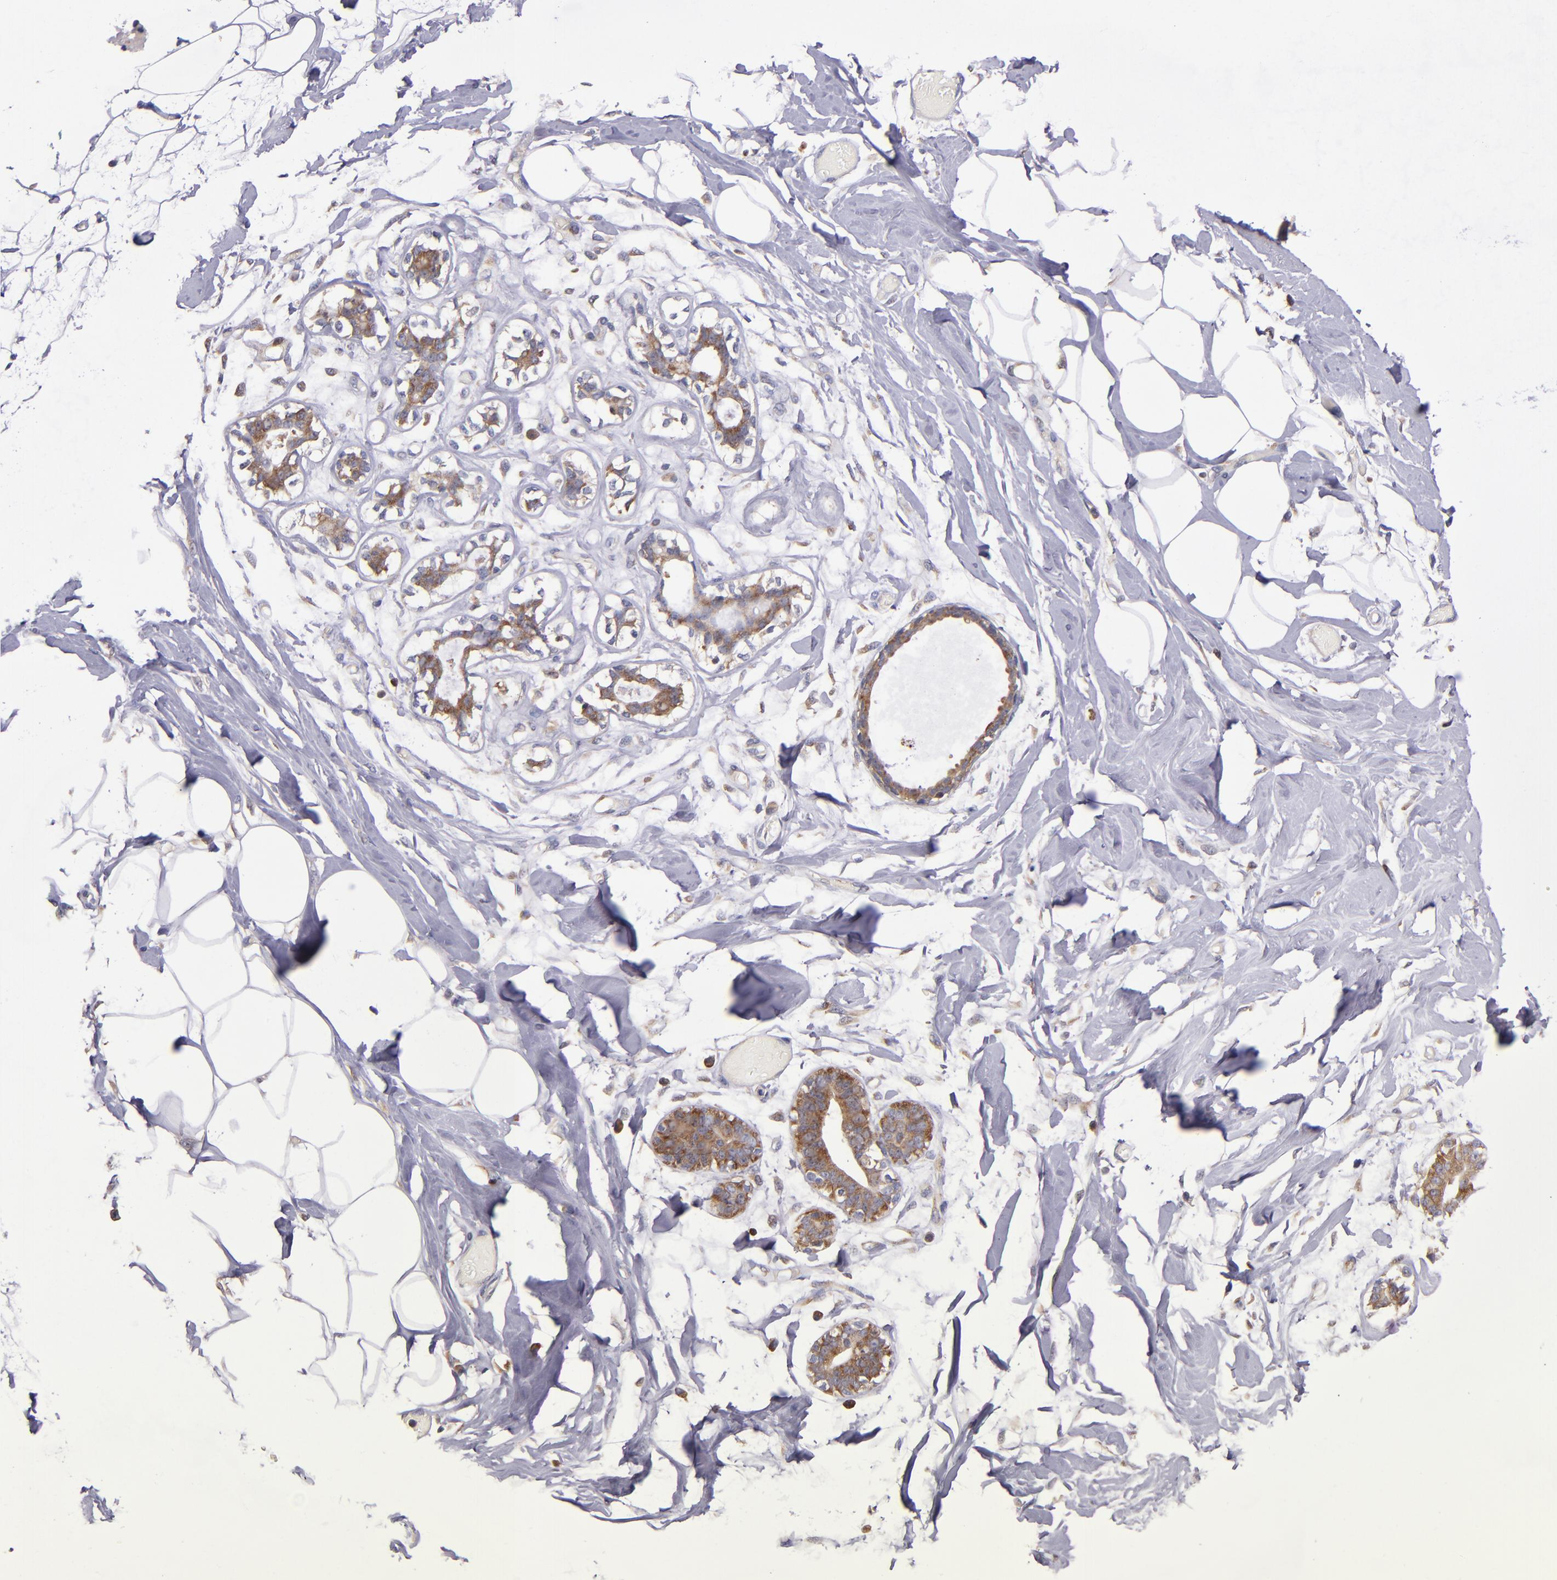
{"staining": {"intensity": "negative", "quantity": "none", "location": "none"}, "tissue": "breast", "cell_type": "Adipocytes", "image_type": "normal", "snomed": [{"axis": "morphology", "description": "Normal tissue, NOS"}, {"axis": "morphology", "description": "Fibrosis, NOS"}, {"axis": "topography", "description": "Breast"}], "caption": "Immunohistochemistry (IHC) image of normal breast stained for a protein (brown), which displays no expression in adipocytes. (DAB immunohistochemistry (IHC), high magnification).", "gene": "EIF4ENIF1", "patient": {"sex": "female", "age": 39}}